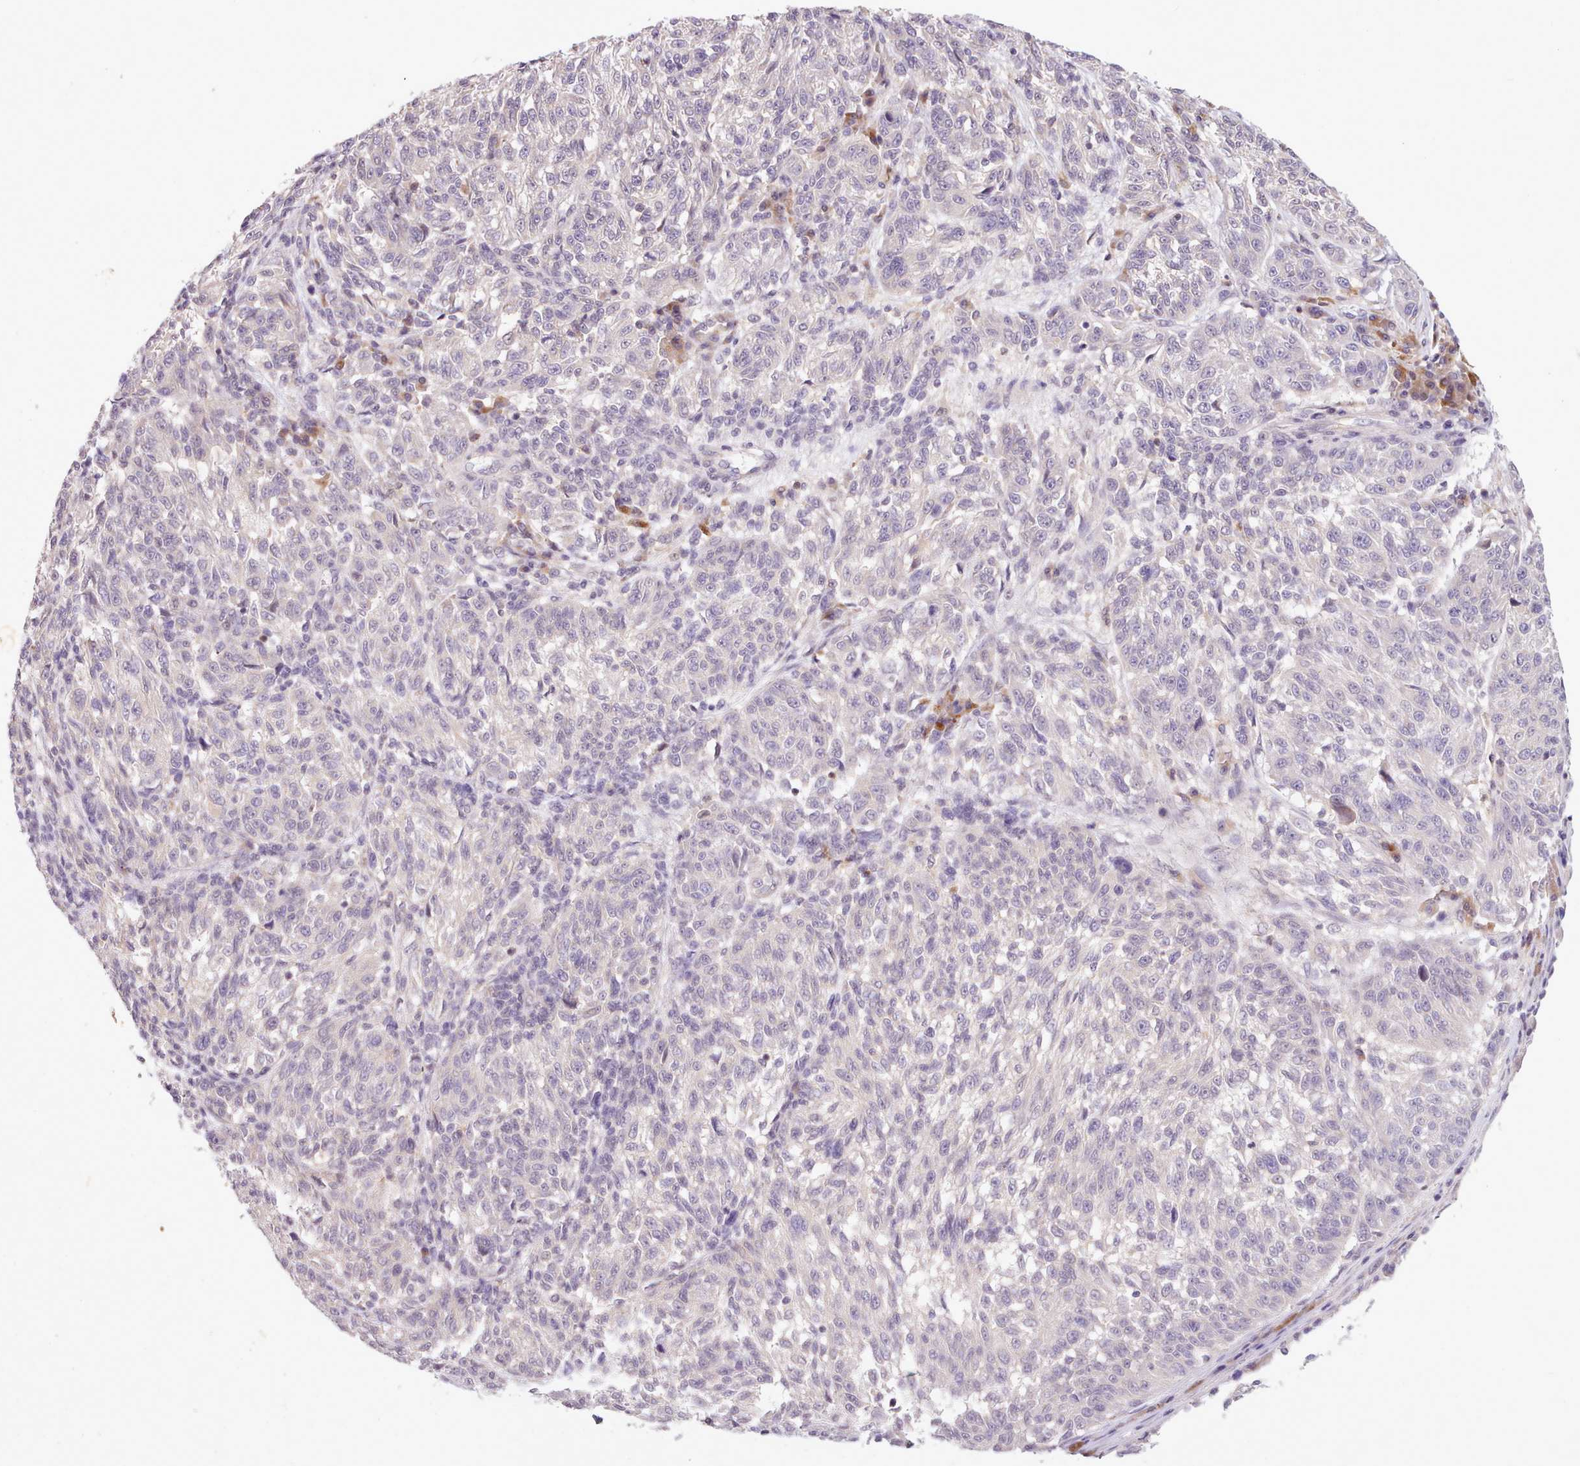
{"staining": {"intensity": "negative", "quantity": "none", "location": "none"}, "tissue": "melanoma", "cell_type": "Tumor cells", "image_type": "cancer", "snomed": [{"axis": "morphology", "description": "Malignant melanoma, NOS"}, {"axis": "topography", "description": "Skin"}], "caption": "DAB (3,3'-diaminobenzidine) immunohistochemical staining of human malignant melanoma demonstrates no significant expression in tumor cells.", "gene": "NMRK1", "patient": {"sex": "male", "age": 53}}